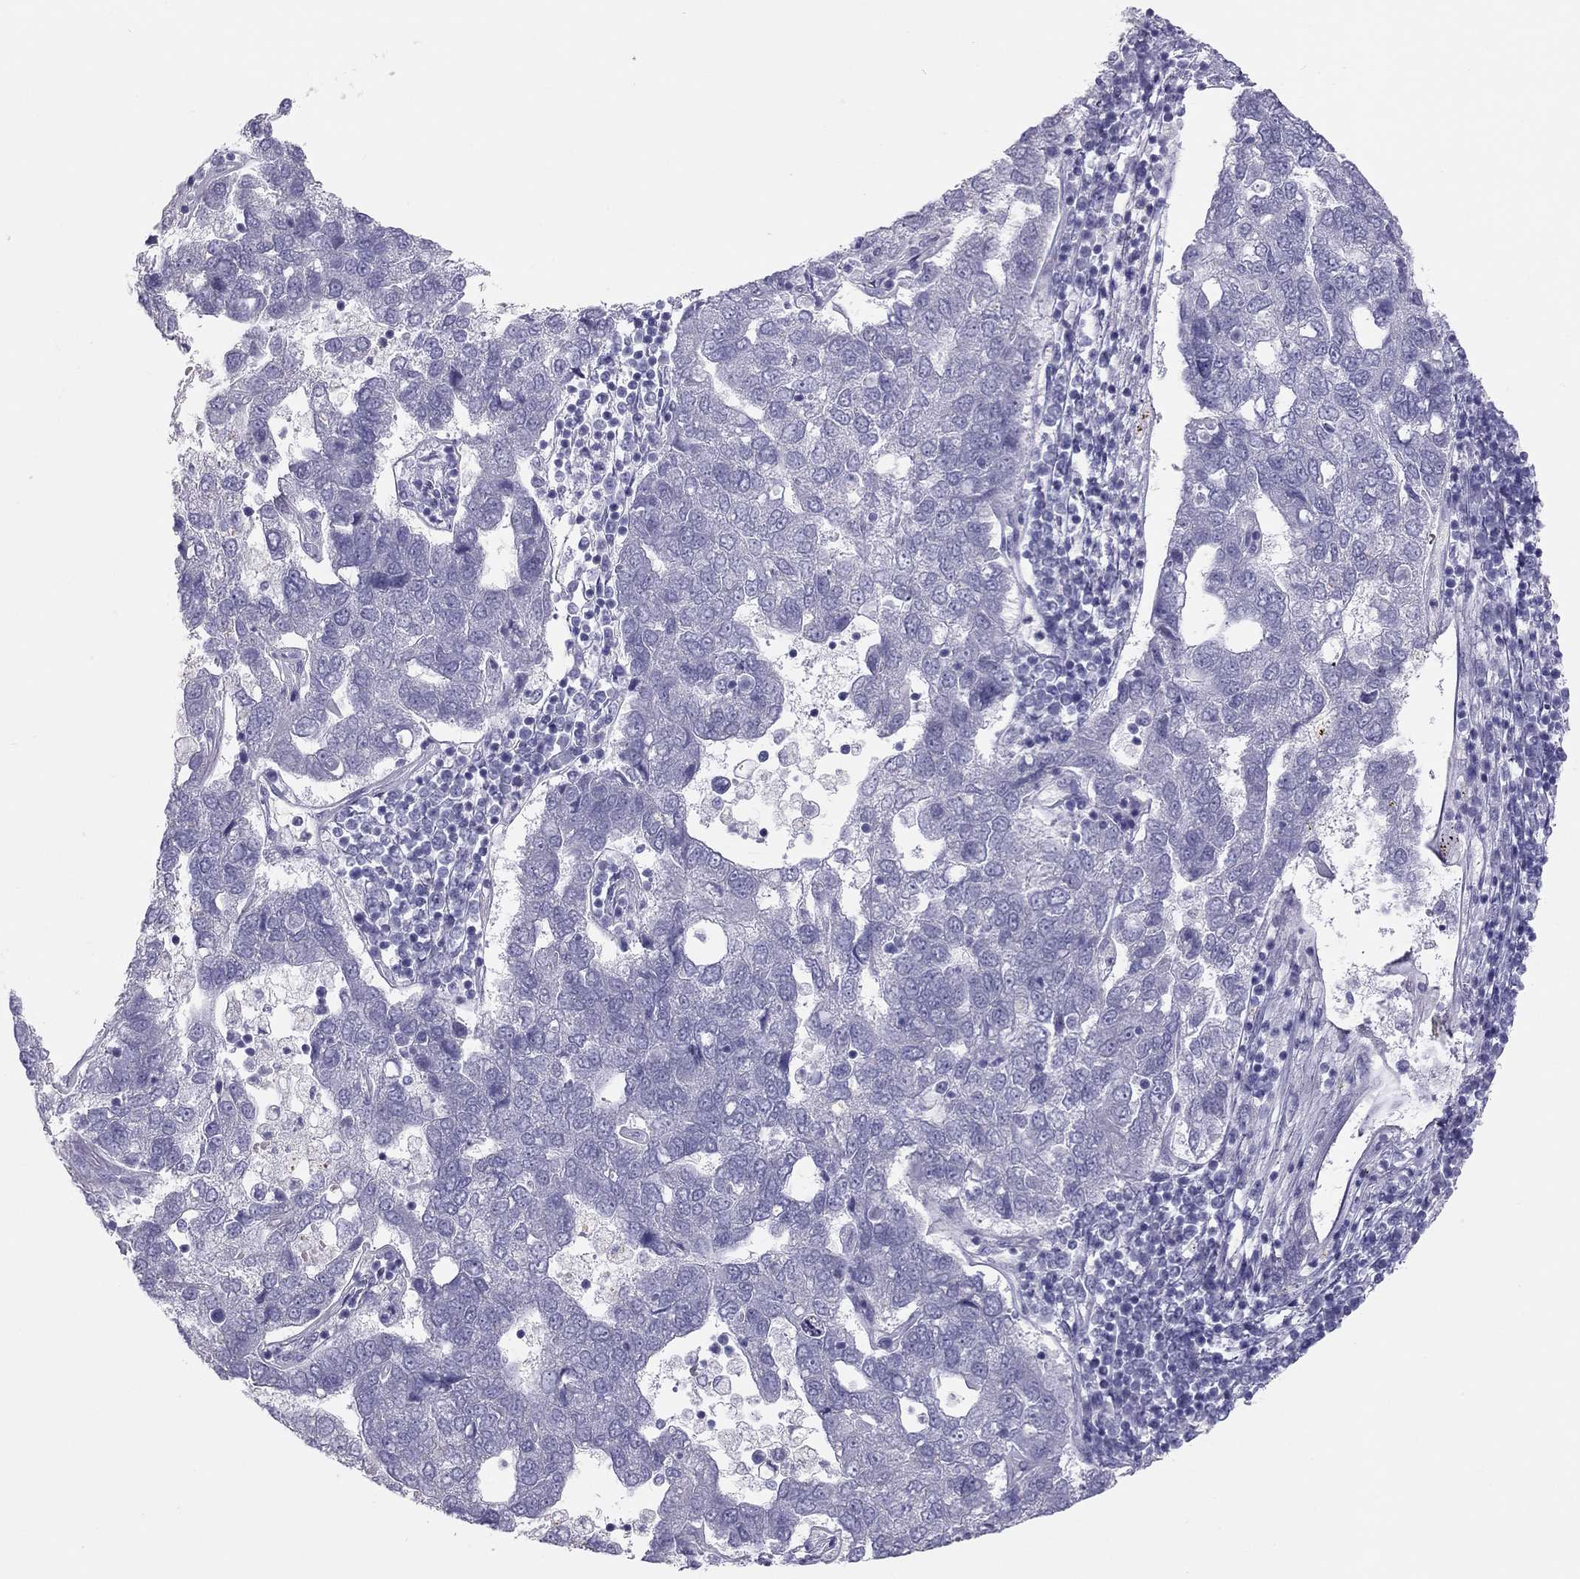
{"staining": {"intensity": "negative", "quantity": "none", "location": "none"}, "tissue": "pancreatic cancer", "cell_type": "Tumor cells", "image_type": "cancer", "snomed": [{"axis": "morphology", "description": "Adenocarcinoma, NOS"}, {"axis": "topography", "description": "Pancreas"}], "caption": "High power microscopy histopathology image of an immunohistochemistry (IHC) photomicrograph of pancreatic cancer, revealing no significant expression in tumor cells.", "gene": "SPATA12", "patient": {"sex": "female", "age": 61}}